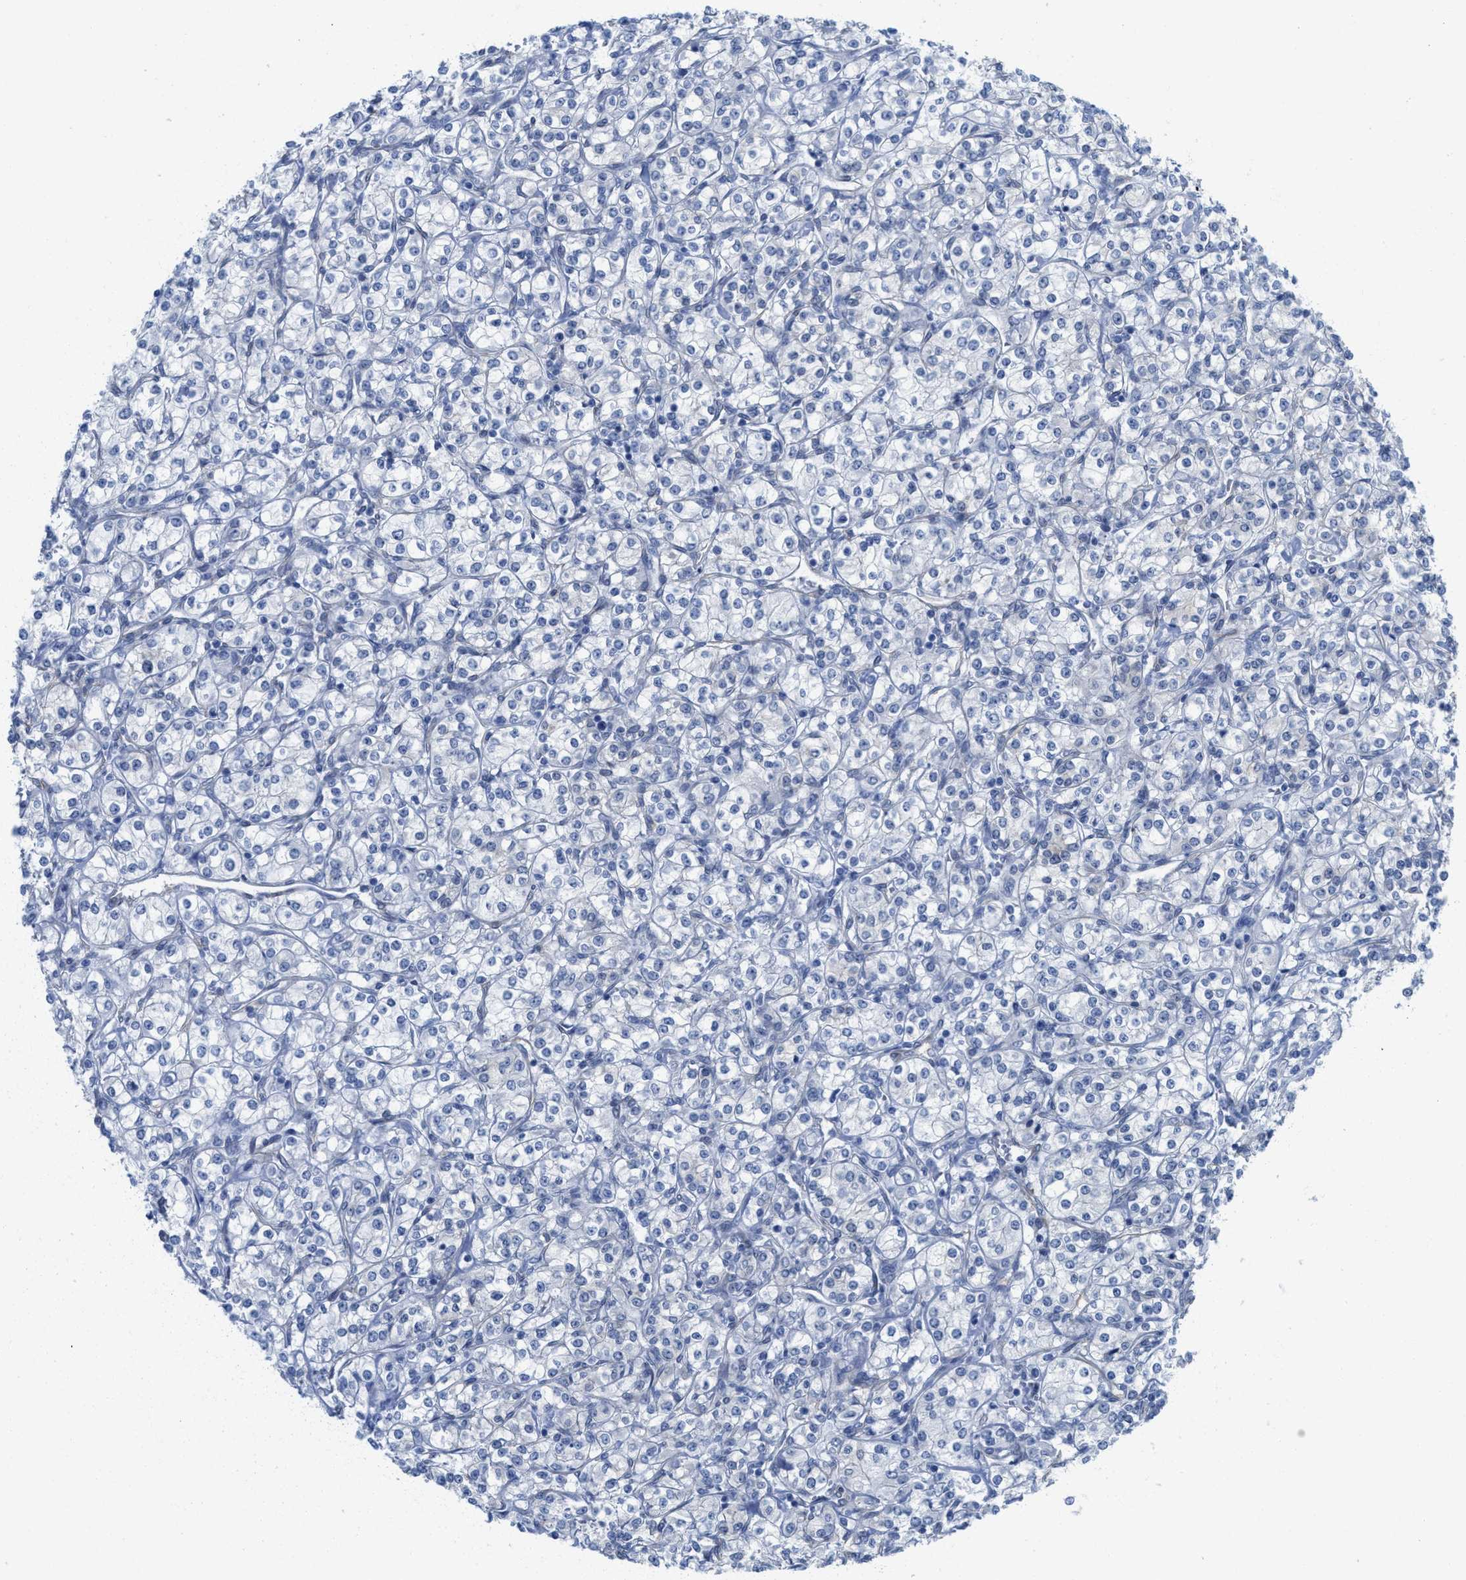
{"staining": {"intensity": "negative", "quantity": "none", "location": "none"}, "tissue": "renal cancer", "cell_type": "Tumor cells", "image_type": "cancer", "snomed": [{"axis": "morphology", "description": "Adenocarcinoma, NOS"}, {"axis": "topography", "description": "Kidney"}], "caption": "Human renal adenocarcinoma stained for a protein using IHC demonstrates no expression in tumor cells.", "gene": "TUB", "patient": {"sex": "male", "age": 77}}